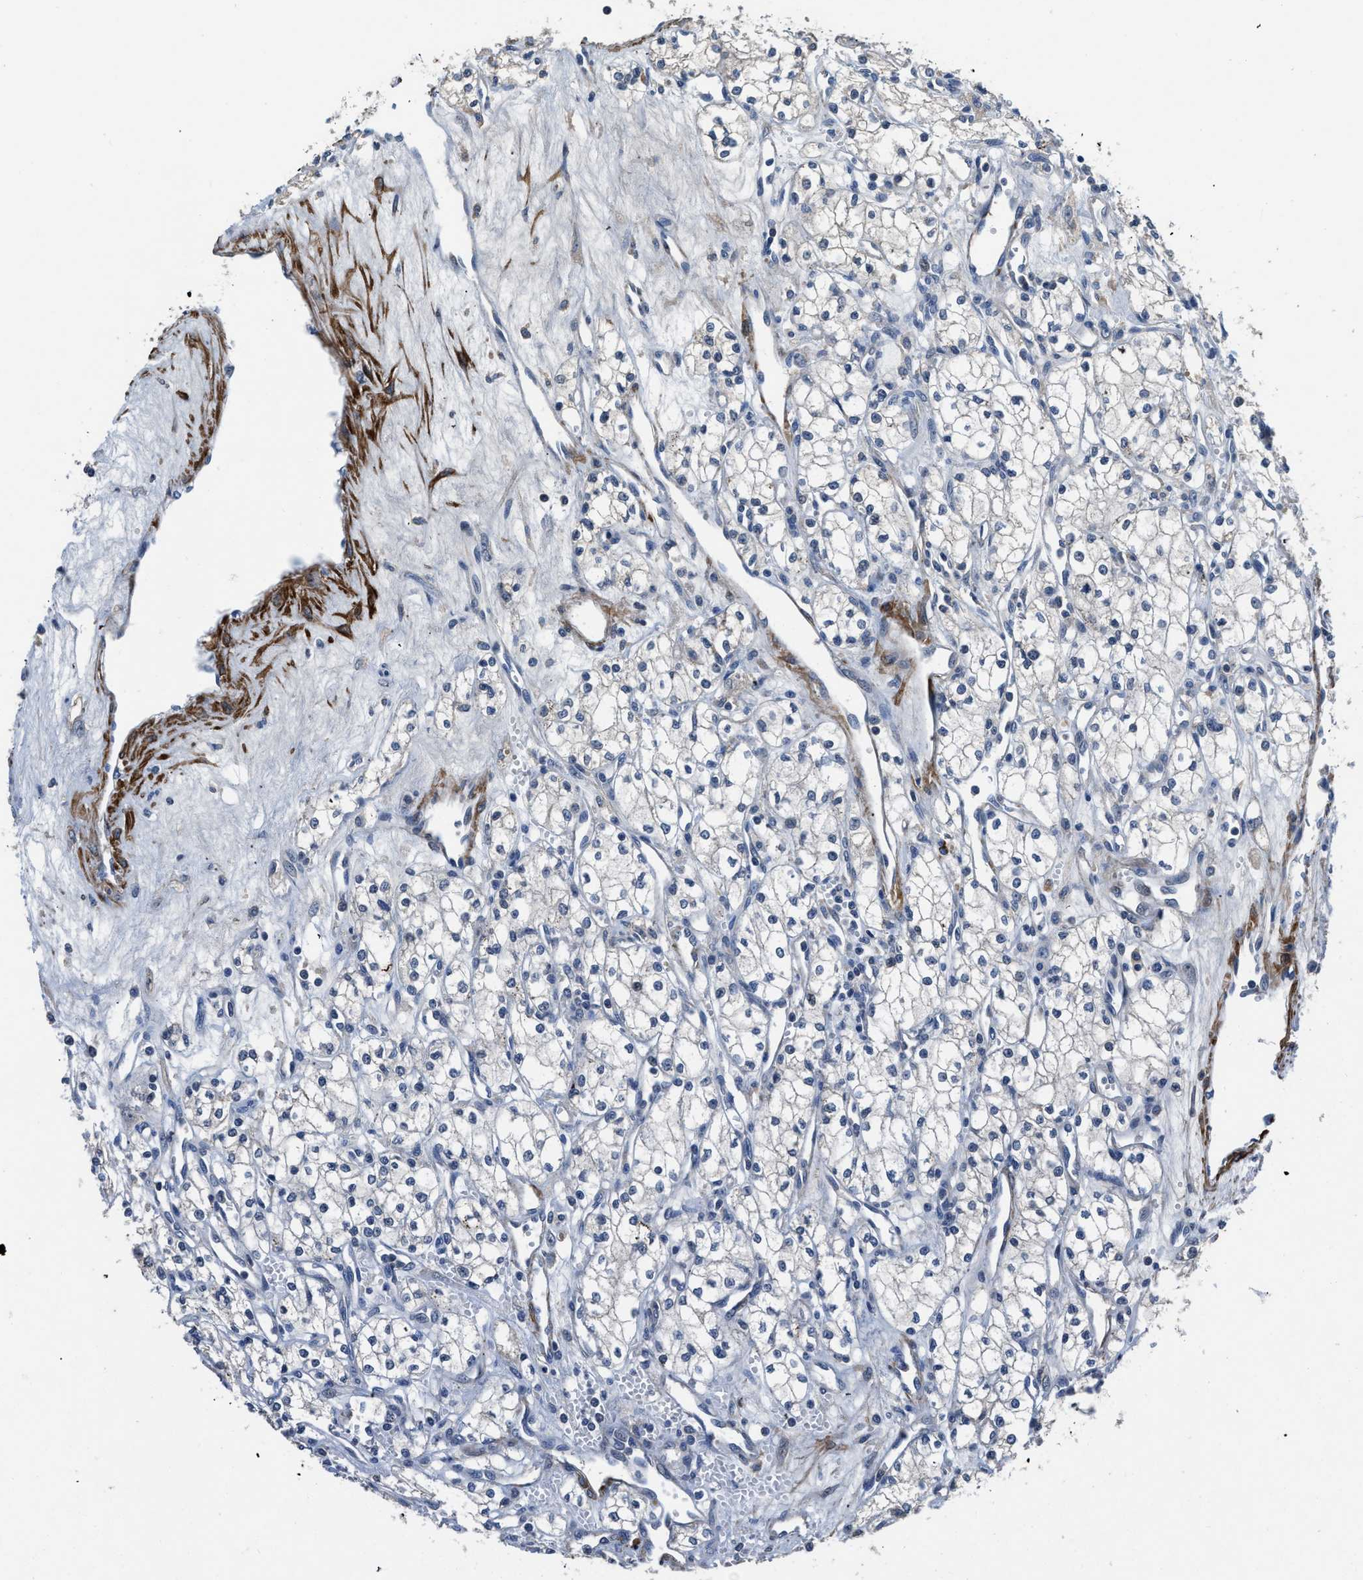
{"staining": {"intensity": "negative", "quantity": "none", "location": "none"}, "tissue": "renal cancer", "cell_type": "Tumor cells", "image_type": "cancer", "snomed": [{"axis": "morphology", "description": "Adenocarcinoma, NOS"}, {"axis": "topography", "description": "Kidney"}], "caption": "There is no significant expression in tumor cells of renal cancer.", "gene": "LANCL2", "patient": {"sex": "male", "age": 59}}